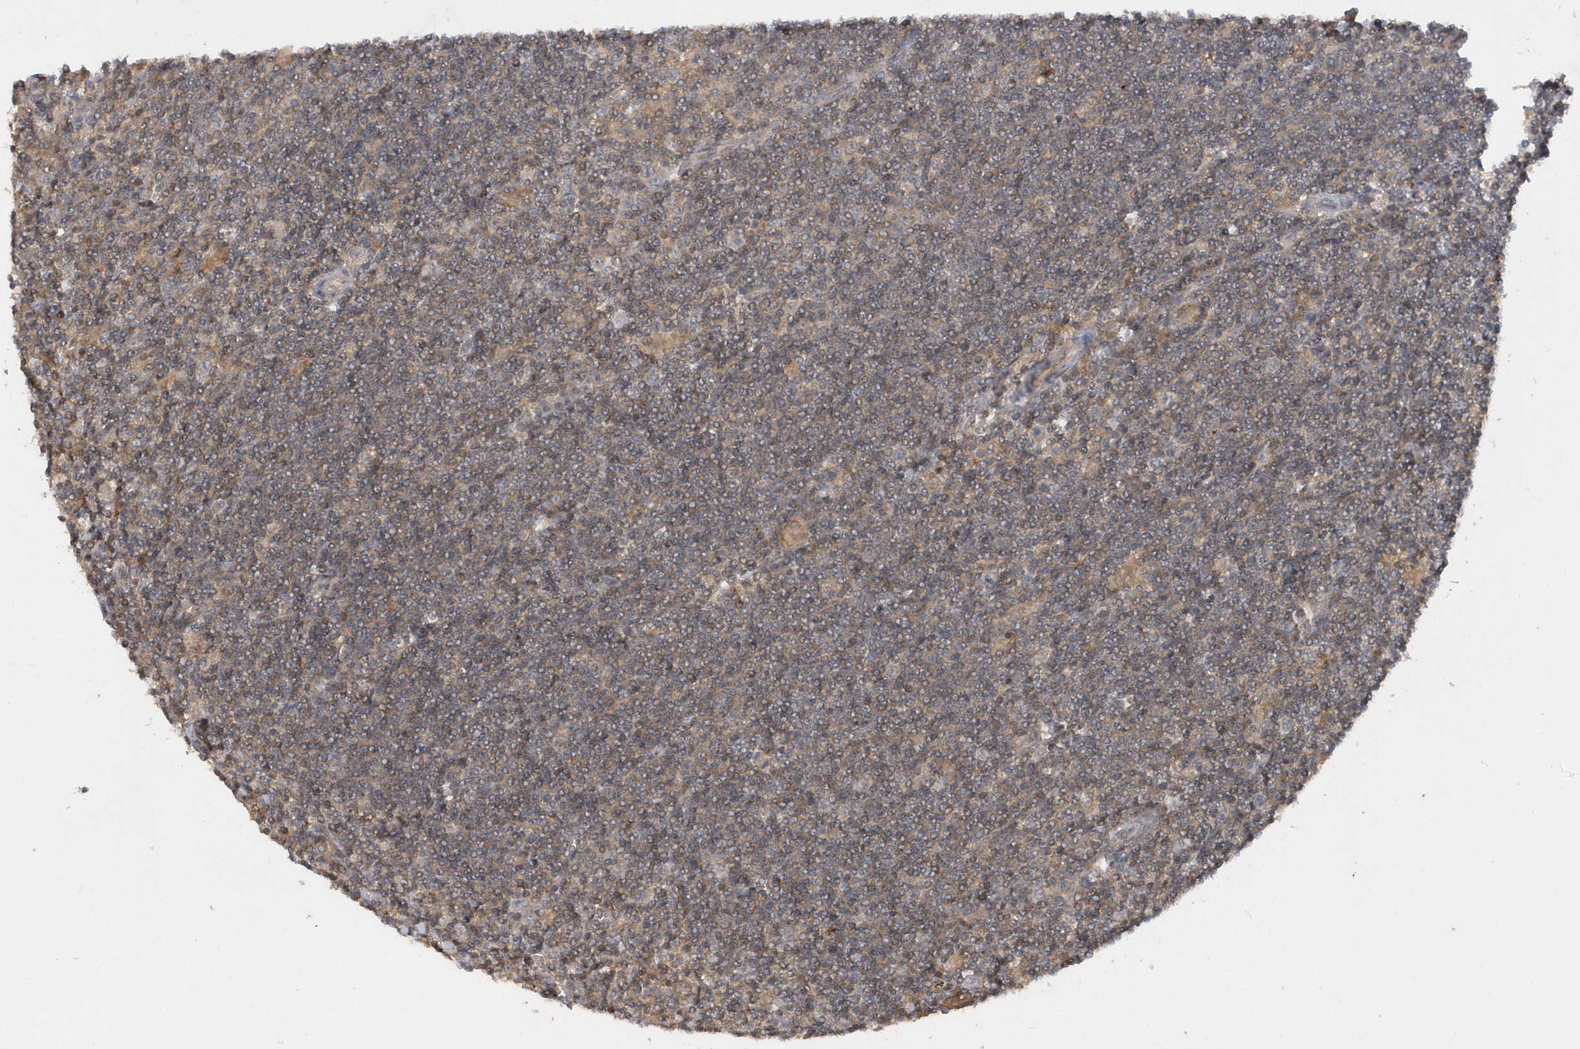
{"staining": {"intensity": "weak", "quantity": "<25%", "location": "cytoplasmic/membranous"}, "tissue": "lymphoma", "cell_type": "Tumor cells", "image_type": "cancer", "snomed": [{"axis": "morphology", "description": "Malignant lymphoma, non-Hodgkin's type, Low grade"}, {"axis": "topography", "description": "Spleen"}], "caption": "Immunohistochemistry (IHC) photomicrograph of neoplastic tissue: human malignant lymphoma, non-Hodgkin's type (low-grade) stained with DAB (3,3'-diaminobenzidine) displays no significant protein expression in tumor cells.", "gene": "RPE", "patient": {"sex": "male", "age": 76}}